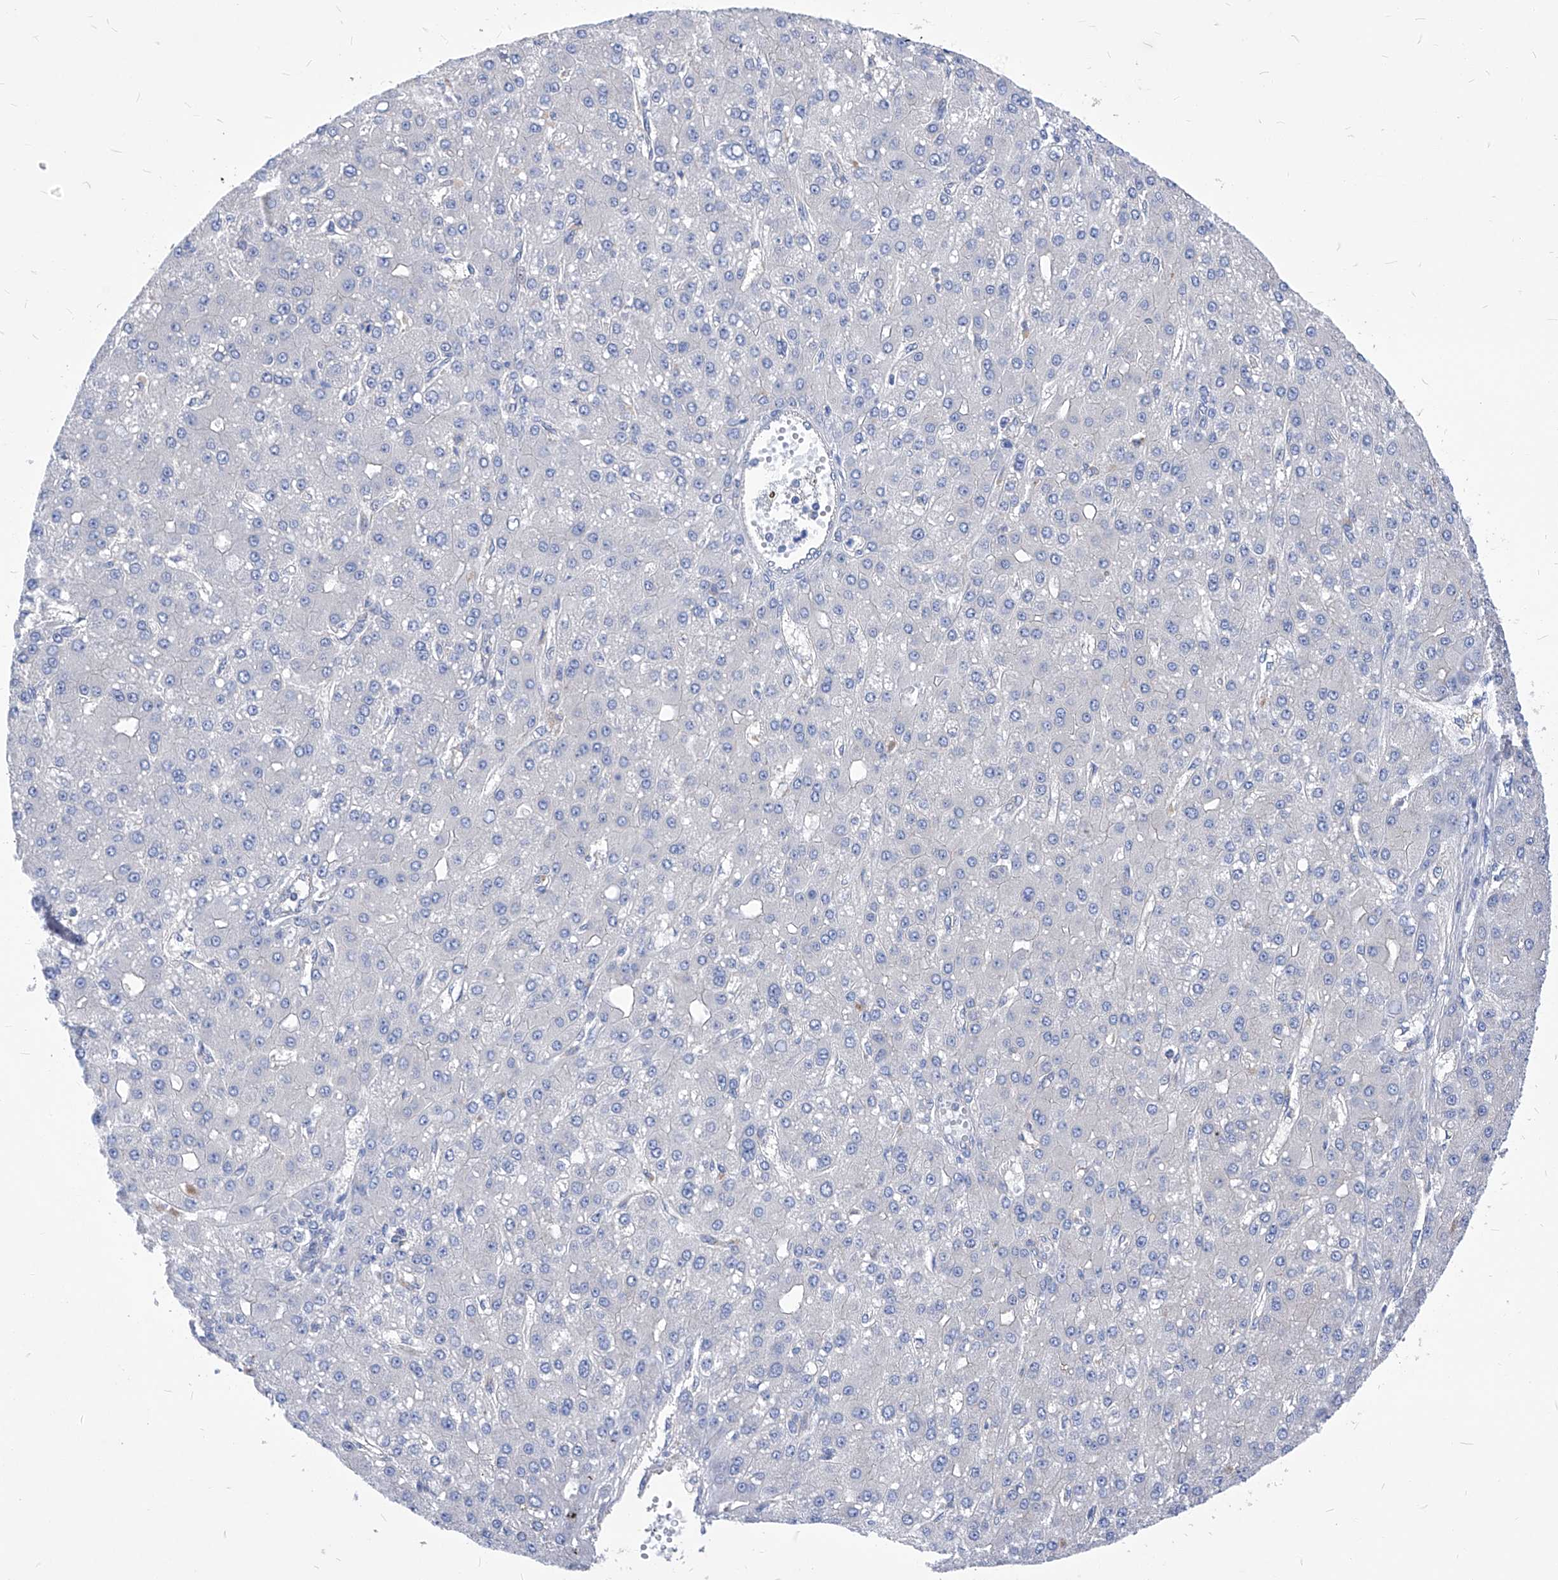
{"staining": {"intensity": "negative", "quantity": "none", "location": "none"}, "tissue": "liver cancer", "cell_type": "Tumor cells", "image_type": "cancer", "snomed": [{"axis": "morphology", "description": "Carcinoma, Hepatocellular, NOS"}, {"axis": "topography", "description": "Liver"}], "caption": "Tumor cells show no significant protein staining in liver cancer (hepatocellular carcinoma).", "gene": "XPNPEP1", "patient": {"sex": "male", "age": 67}}